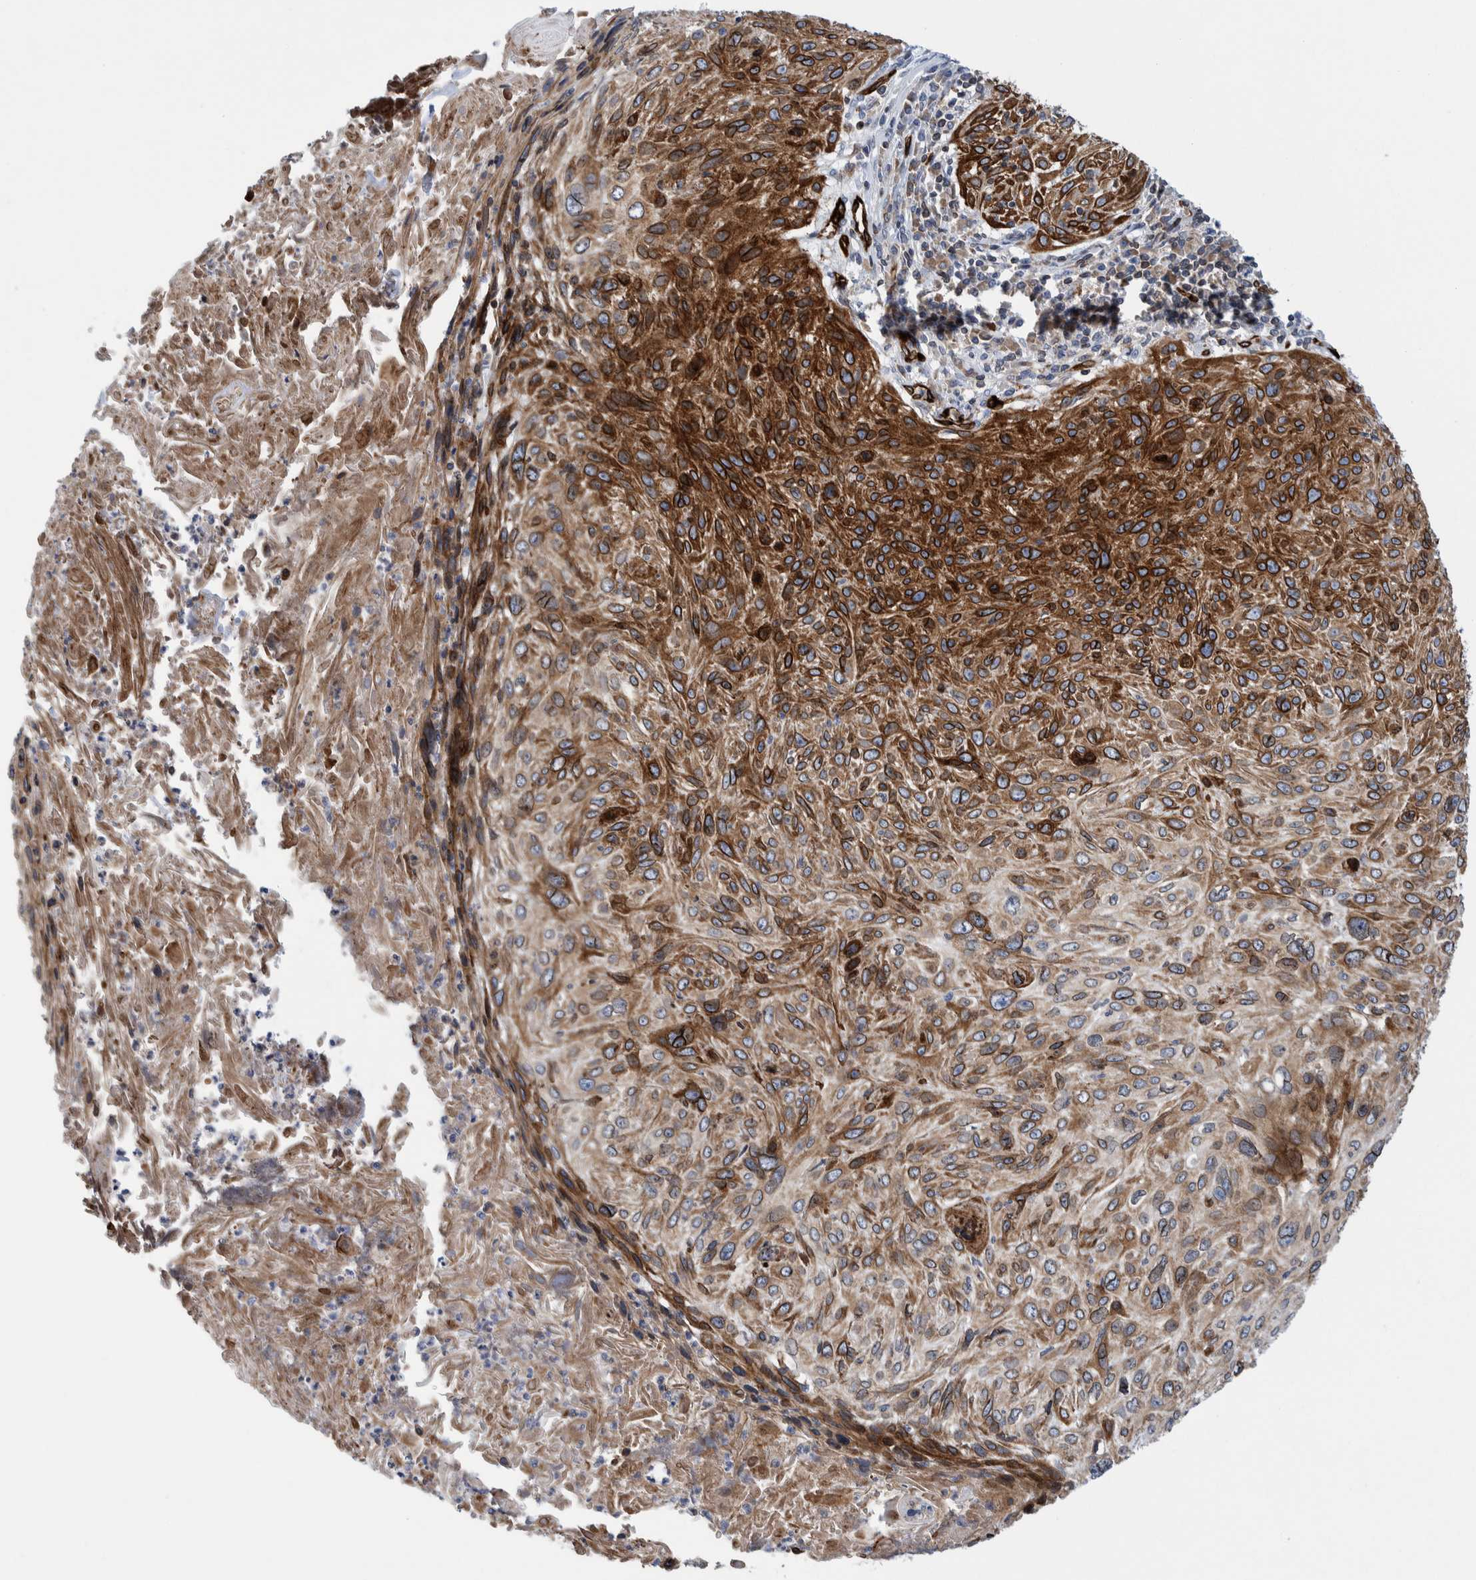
{"staining": {"intensity": "strong", "quantity": "25%-75%", "location": "cytoplasmic/membranous"}, "tissue": "cervical cancer", "cell_type": "Tumor cells", "image_type": "cancer", "snomed": [{"axis": "morphology", "description": "Squamous cell carcinoma, NOS"}, {"axis": "topography", "description": "Cervix"}], "caption": "Immunohistochemical staining of cervical cancer (squamous cell carcinoma) shows high levels of strong cytoplasmic/membranous protein staining in approximately 25%-75% of tumor cells.", "gene": "THEM6", "patient": {"sex": "female", "age": 51}}